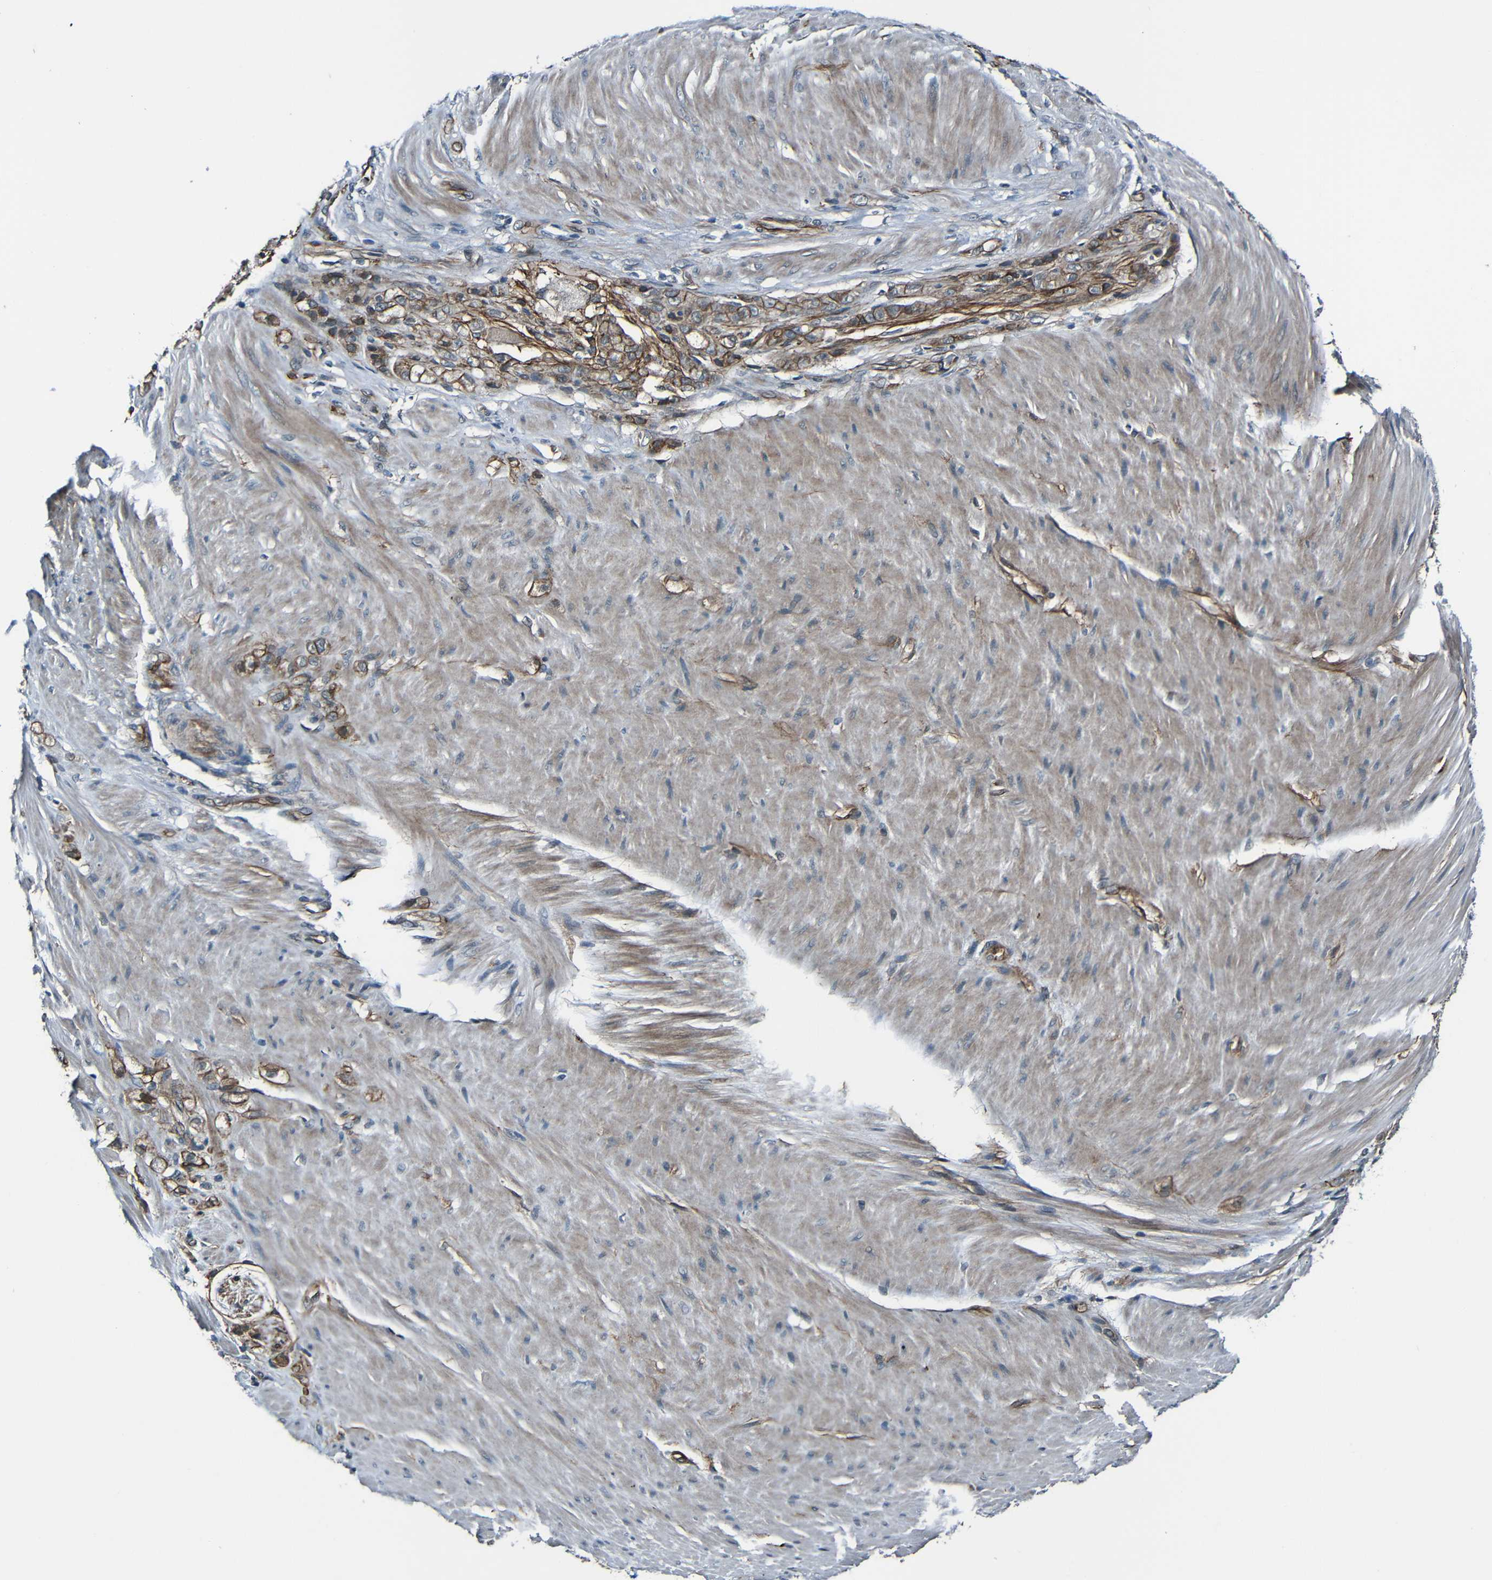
{"staining": {"intensity": "moderate", "quantity": ">75%", "location": "cytoplasmic/membranous"}, "tissue": "stomach cancer", "cell_type": "Tumor cells", "image_type": "cancer", "snomed": [{"axis": "morphology", "description": "Adenocarcinoma, NOS"}, {"axis": "topography", "description": "Stomach"}], "caption": "High-power microscopy captured an immunohistochemistry photomicrograph of stomach cancer, revealing moderate cytoplasmic/membranous staining in approximately >75% of tumor cells. (DAB = brown stain, brightfield microscopy at high magnification).", "gene": "LGR5", "patient": {"sex": "male", "age": 82}}